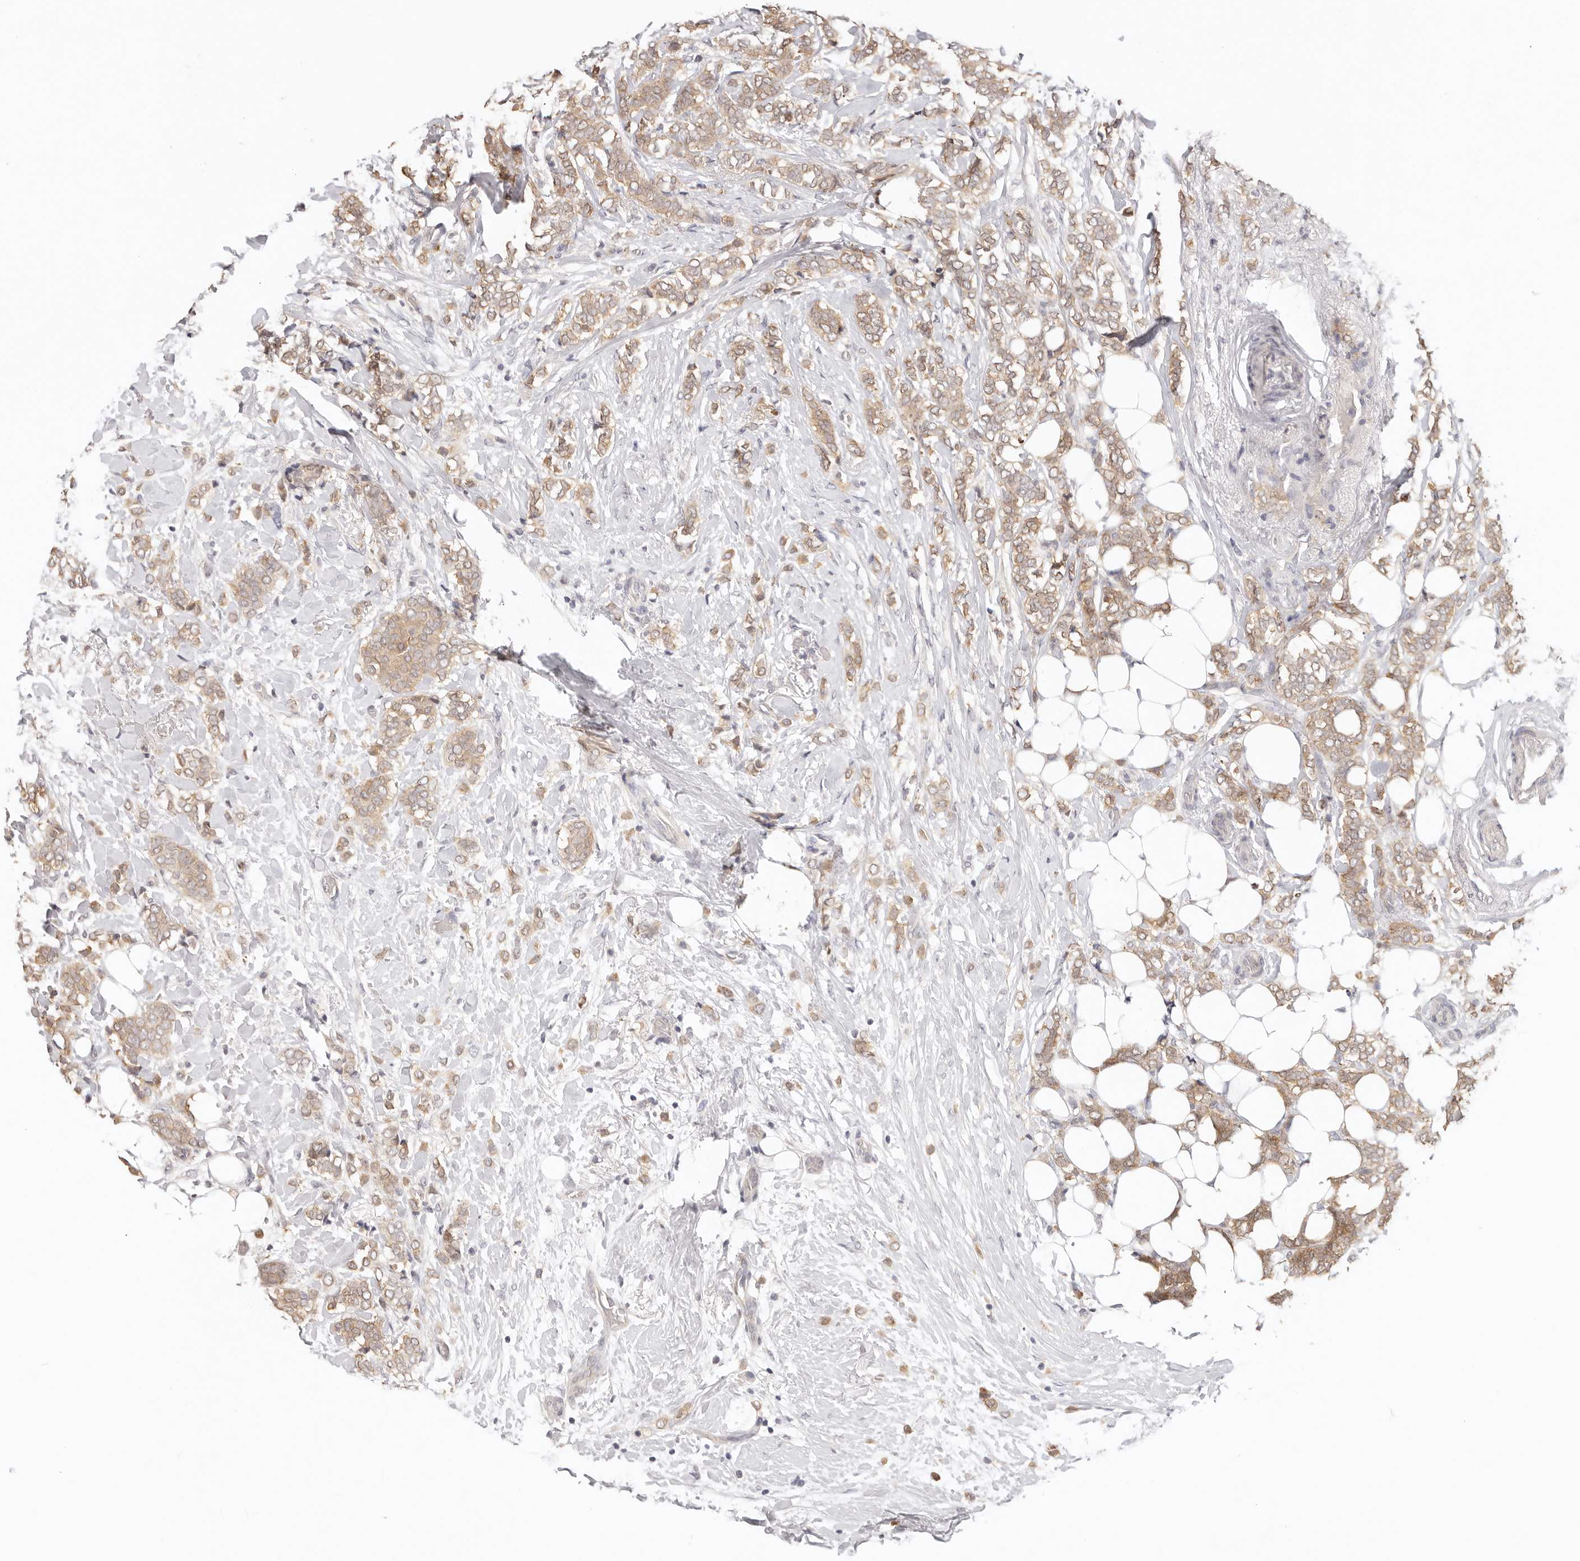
{"staining": {"intensity": "moderate", "quantity": ">75%", "location": "cytoplasmic/membranous"}, "tissue": "breast cancer", "cell_type": "Tumor cells", "image_type": "cancer", "snomed": [{"axis": "morphology", "description": "Lobular carcinoma"}, {"axis": "topography", "description": "Breast"}], "caption": "IHC histopathology image of lobular carcinoma (breast) stained for a protein (brown), which exhibits medium levels of moderate cytoplasmic/membranous staining in approximately >75% of tumor cells.", "gene": "GGPS1", "patient": {"sex": "female", "age": 50}}